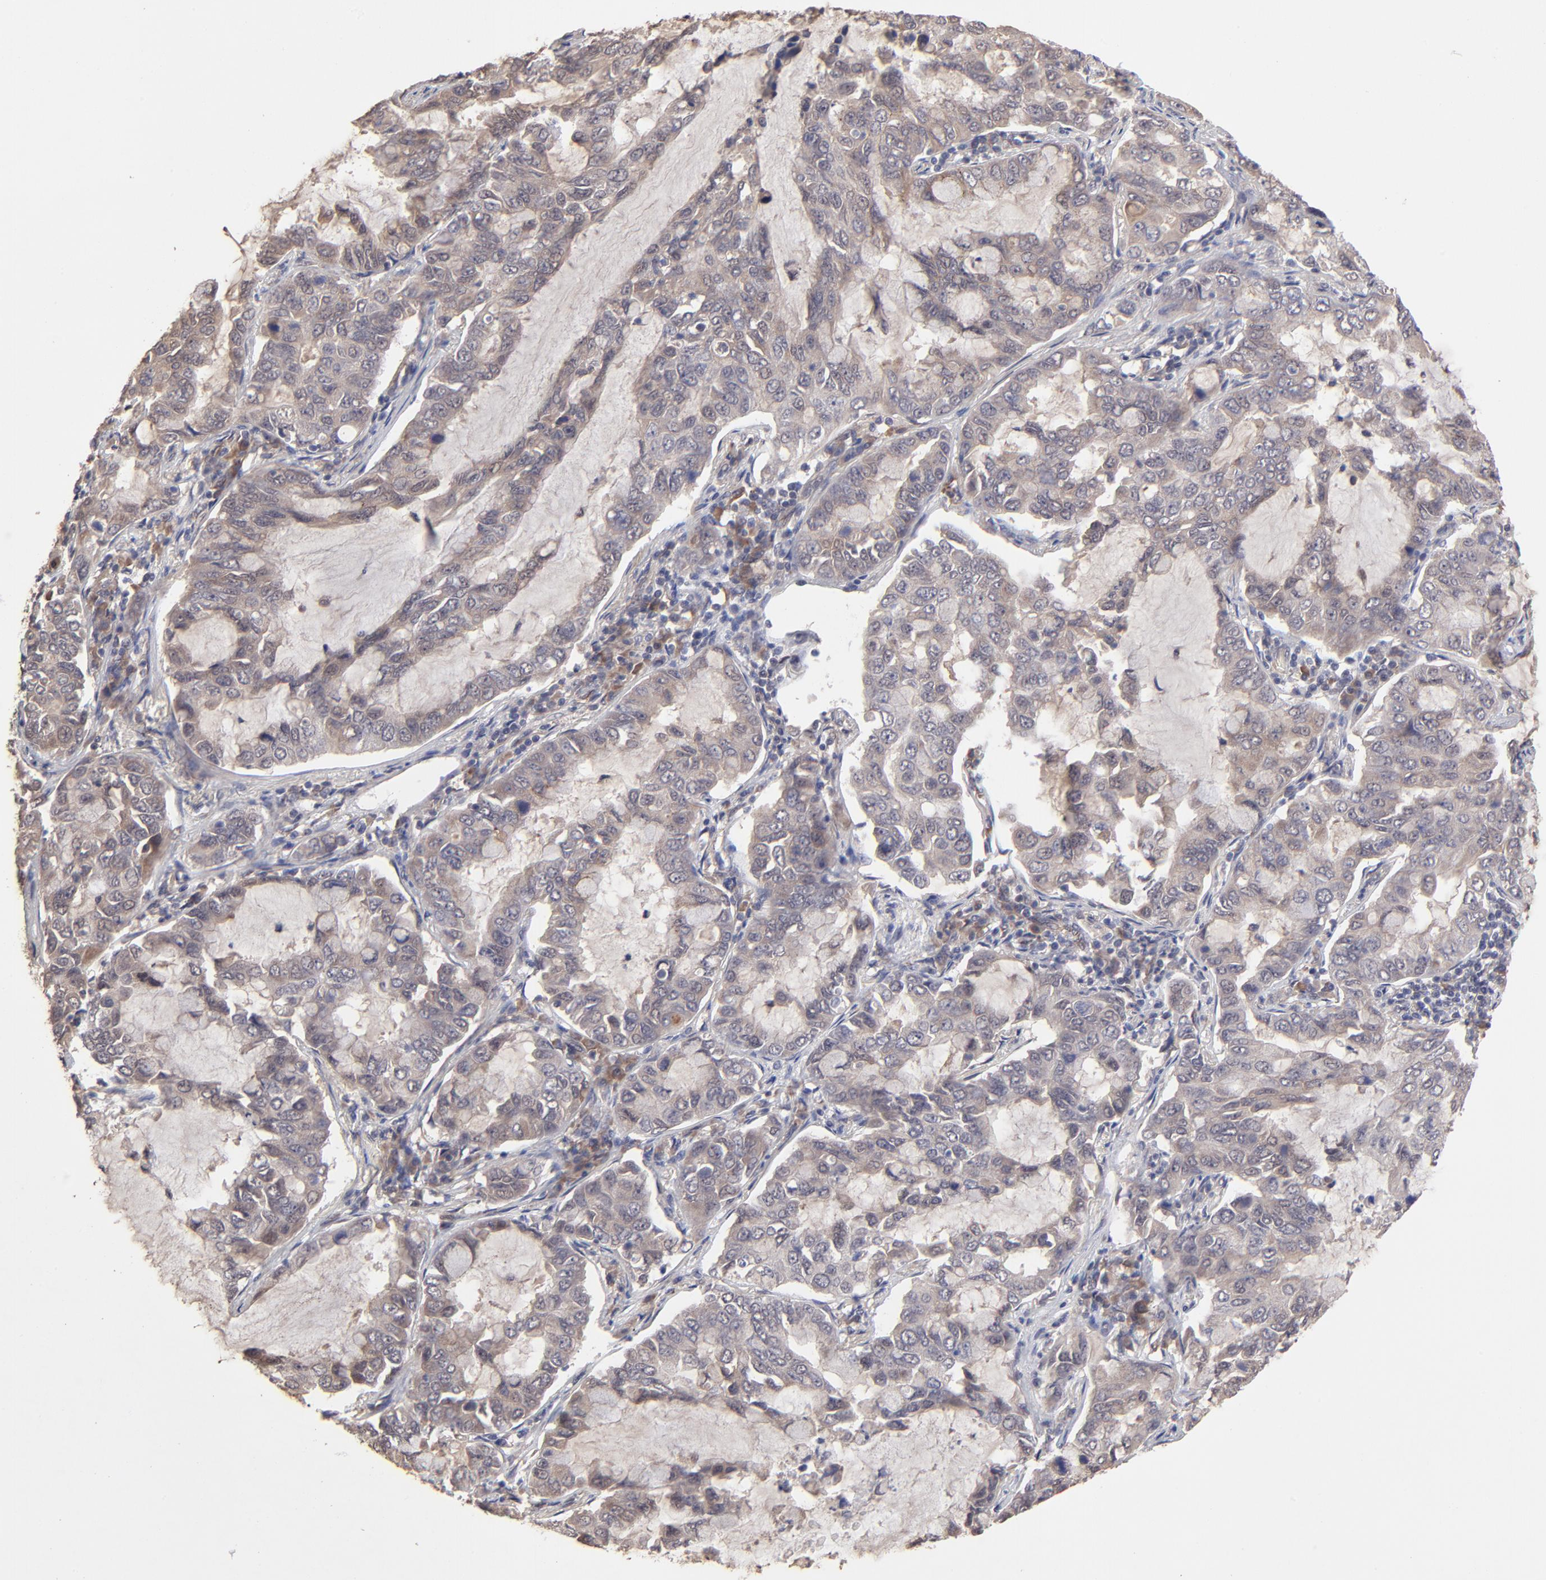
{"staining": {"intensity": "weak", "quantity": ">75%", "location": "cytoplasmic/membranous"}, "tissue": "lung cancer", "cell_type": "Tumor cells", "image_type": "cancer", "snomed": [{"axis": "morphology", "description": "Adenocarcinoma, NOS"}, {"axis": "topography", "description": "Lung"}], "caption": "Lung cancer was stained to show a protein in brown. There is low levels of weak cytoplasmic/membranous expression in about >75% of tumor cells. The protein is stained brown, and the nuclei are stained in blue (DAB (3,3'-diaminobenzidine) IHC with brightfield microscopy, high magnification).", "gene": "CHL1", "patient": {"sex": "male", "age": 64}}